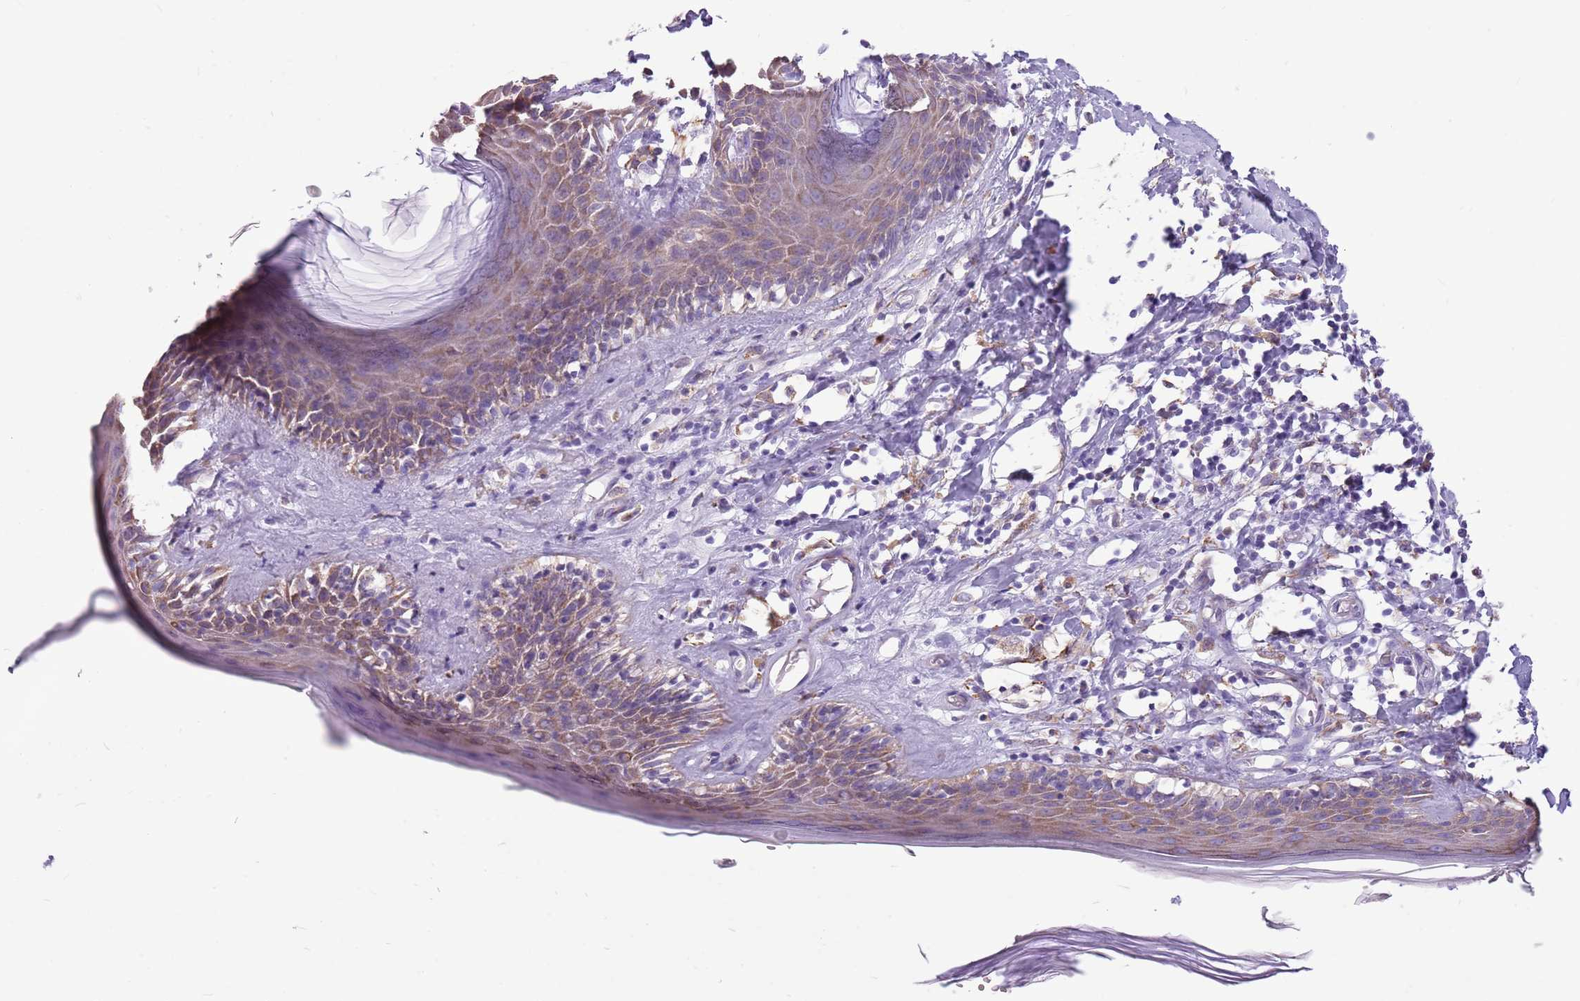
{"staining": {"intensity": "weak", "quantity": "25%-75%", "location": "cytoplasmic/membranous"}, "tissue": "skin", "cell_type": "Epidermal cells", "image_type": "normal", "snomed": [{"axis": "morphology", "description": "Normal tissue, NOS"}, {"axis": "topography", "description": "Adipose tissue"}, {"axis": "topography", "description": "Vascular tissue"}, {"axis": "topography", "description": "Vulva"}, {"axis": "topography", "description": "Peripheral nerve tissue"}], "caption": "Skin was stained to show a protein in brown. There is low levels of weak cytoplasmic/membranous staining in about 25%-75% of epidermal cells. The staining was performed using DAB, with brown indicating positive protein expression. Nuclei are stained blue with hematoxylin.", "gene": "KCTD19", "patient": {"sex": "female", "age": 86}}